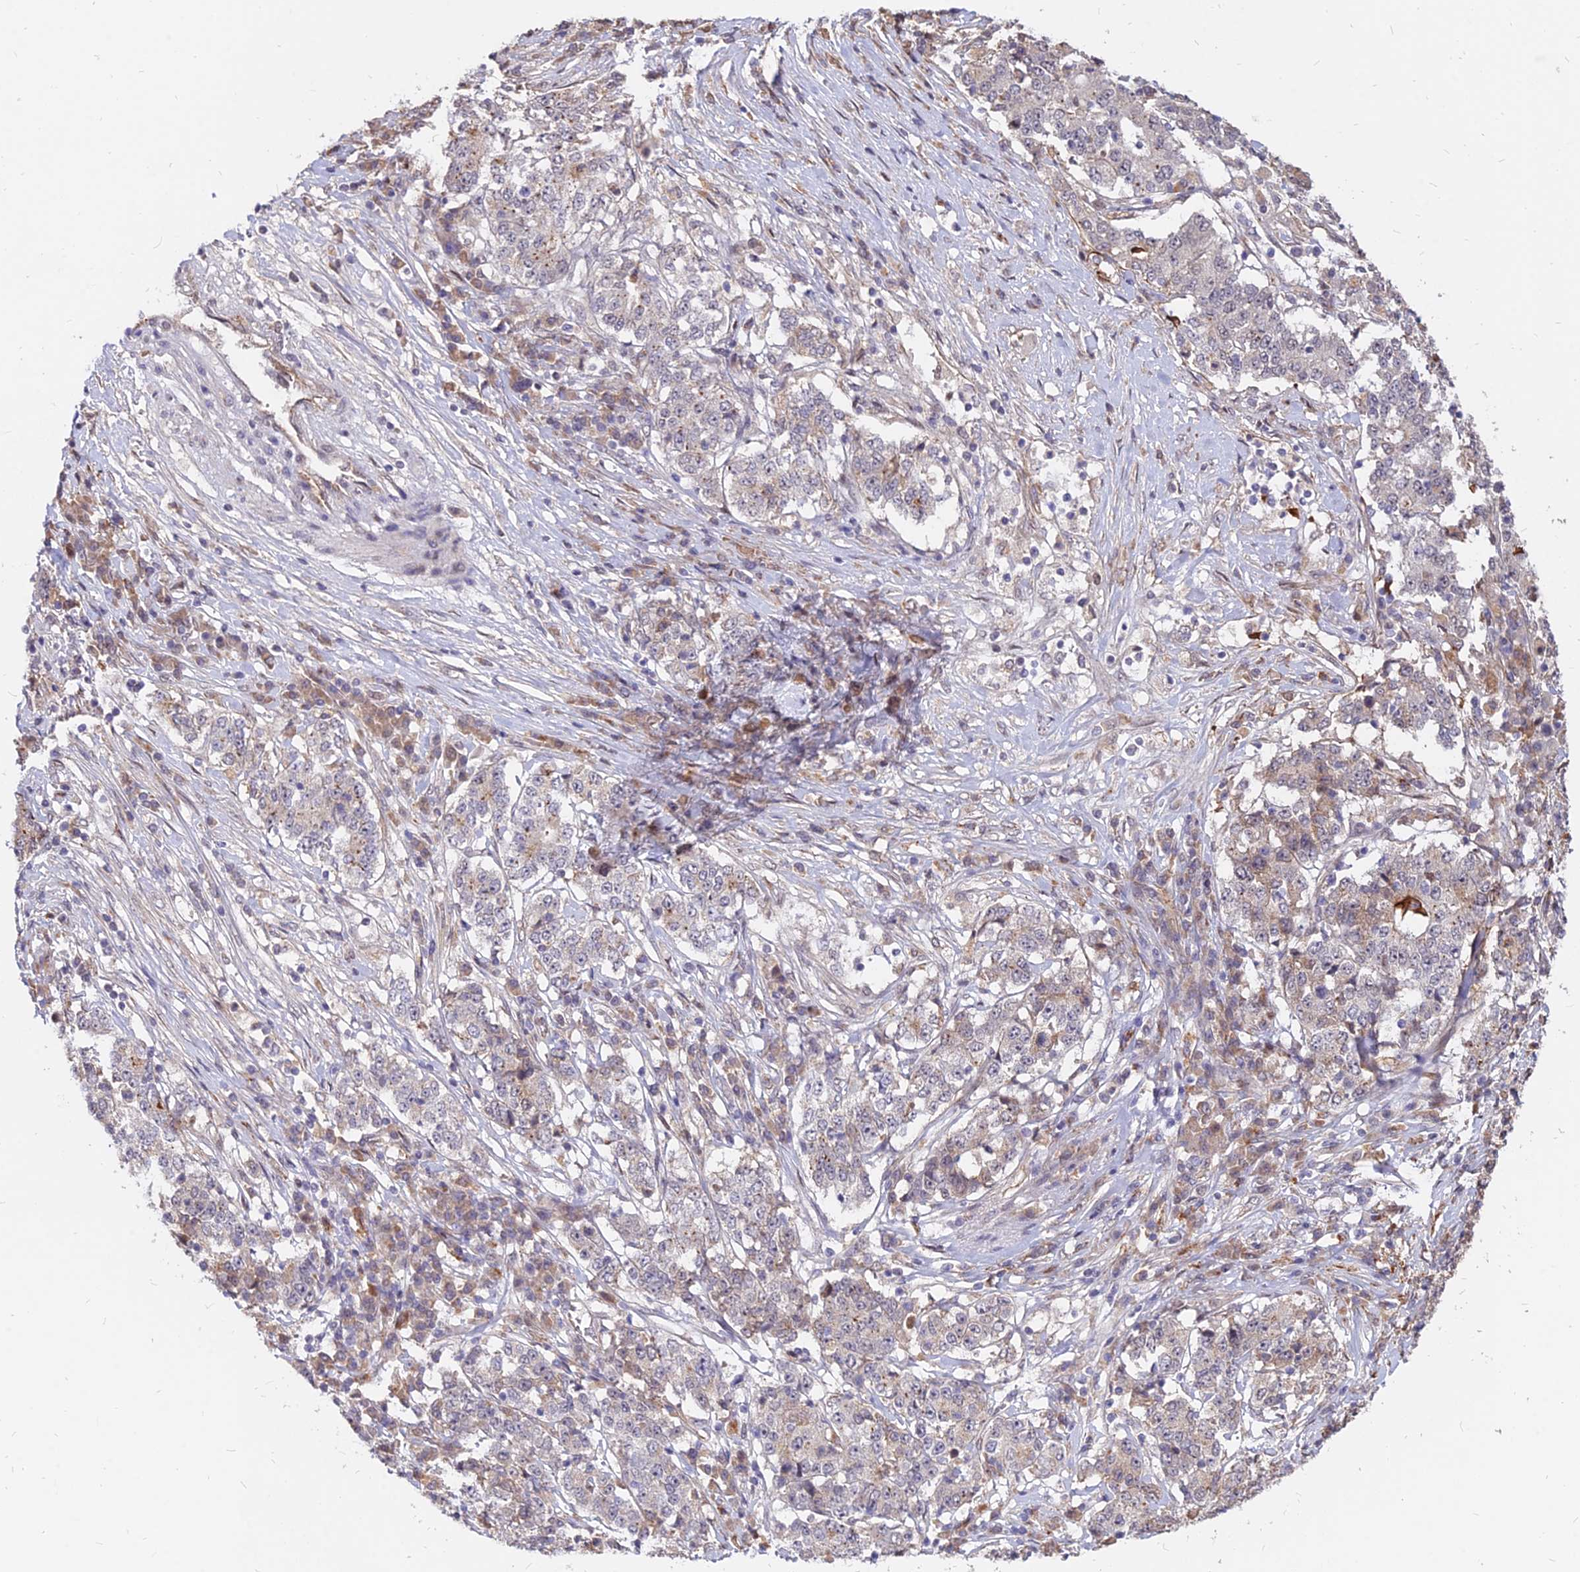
{"staining": {"intensity": "weak", "quantity": "<25%", "location": "cytoplasmic/membranous"}, "tissue": "stomach cancer", "cell_type": "Tumor cells", "image_type": "cancer", "snomed": [{"axis": "morphology", "description": "Adenocarcinoma, NOS"}, {"axis": "topography", "description": "Stomach"}], "caption": "A histopathology image of stomach cancer (adenocarcinoma) stained for a protein exhibits no brown staining in tumor cells.", "gene": "C11orf68", "patient": {"sex": "male", "age": 59}}